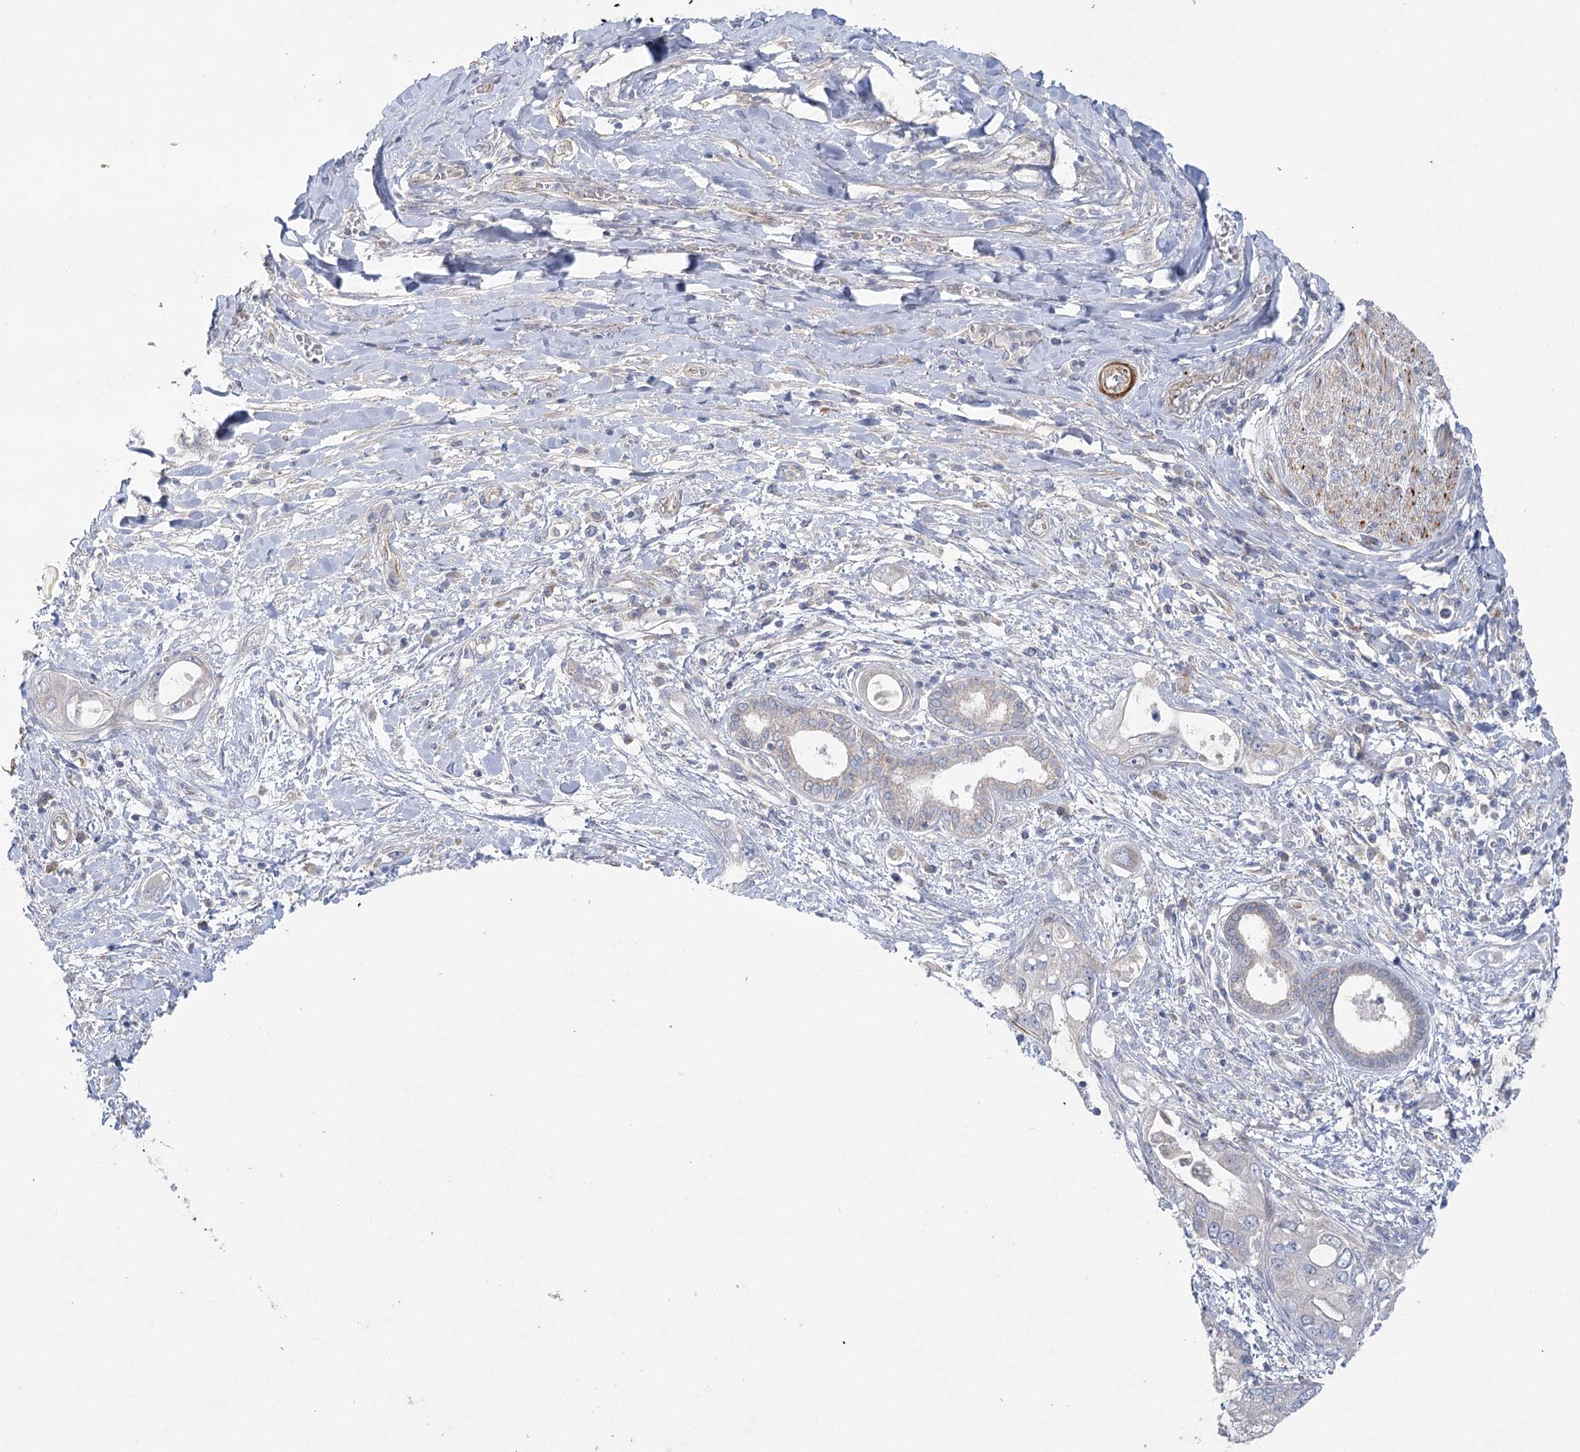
{"staining": {"intensity": "negative", "quantity": "none", "location": "none"}, "tissue": "pancreatic cancer", "cell_type": "Tumor cells", "image_type": "cancer", "snomed": [{"axis": "morphology", "description": "Inflammation, NOS"}, {"axis": "morphology", "description": "Adenocarcinoma, NOS"}, {"axis": "topography", "description": "Pancreas"}], "caption": "Micrograph shows no protein expression in tumor cells of pancreatic cancer tissue.", "gene": "DHTKD1", "patient": {"sex": "female", "age": 56}}